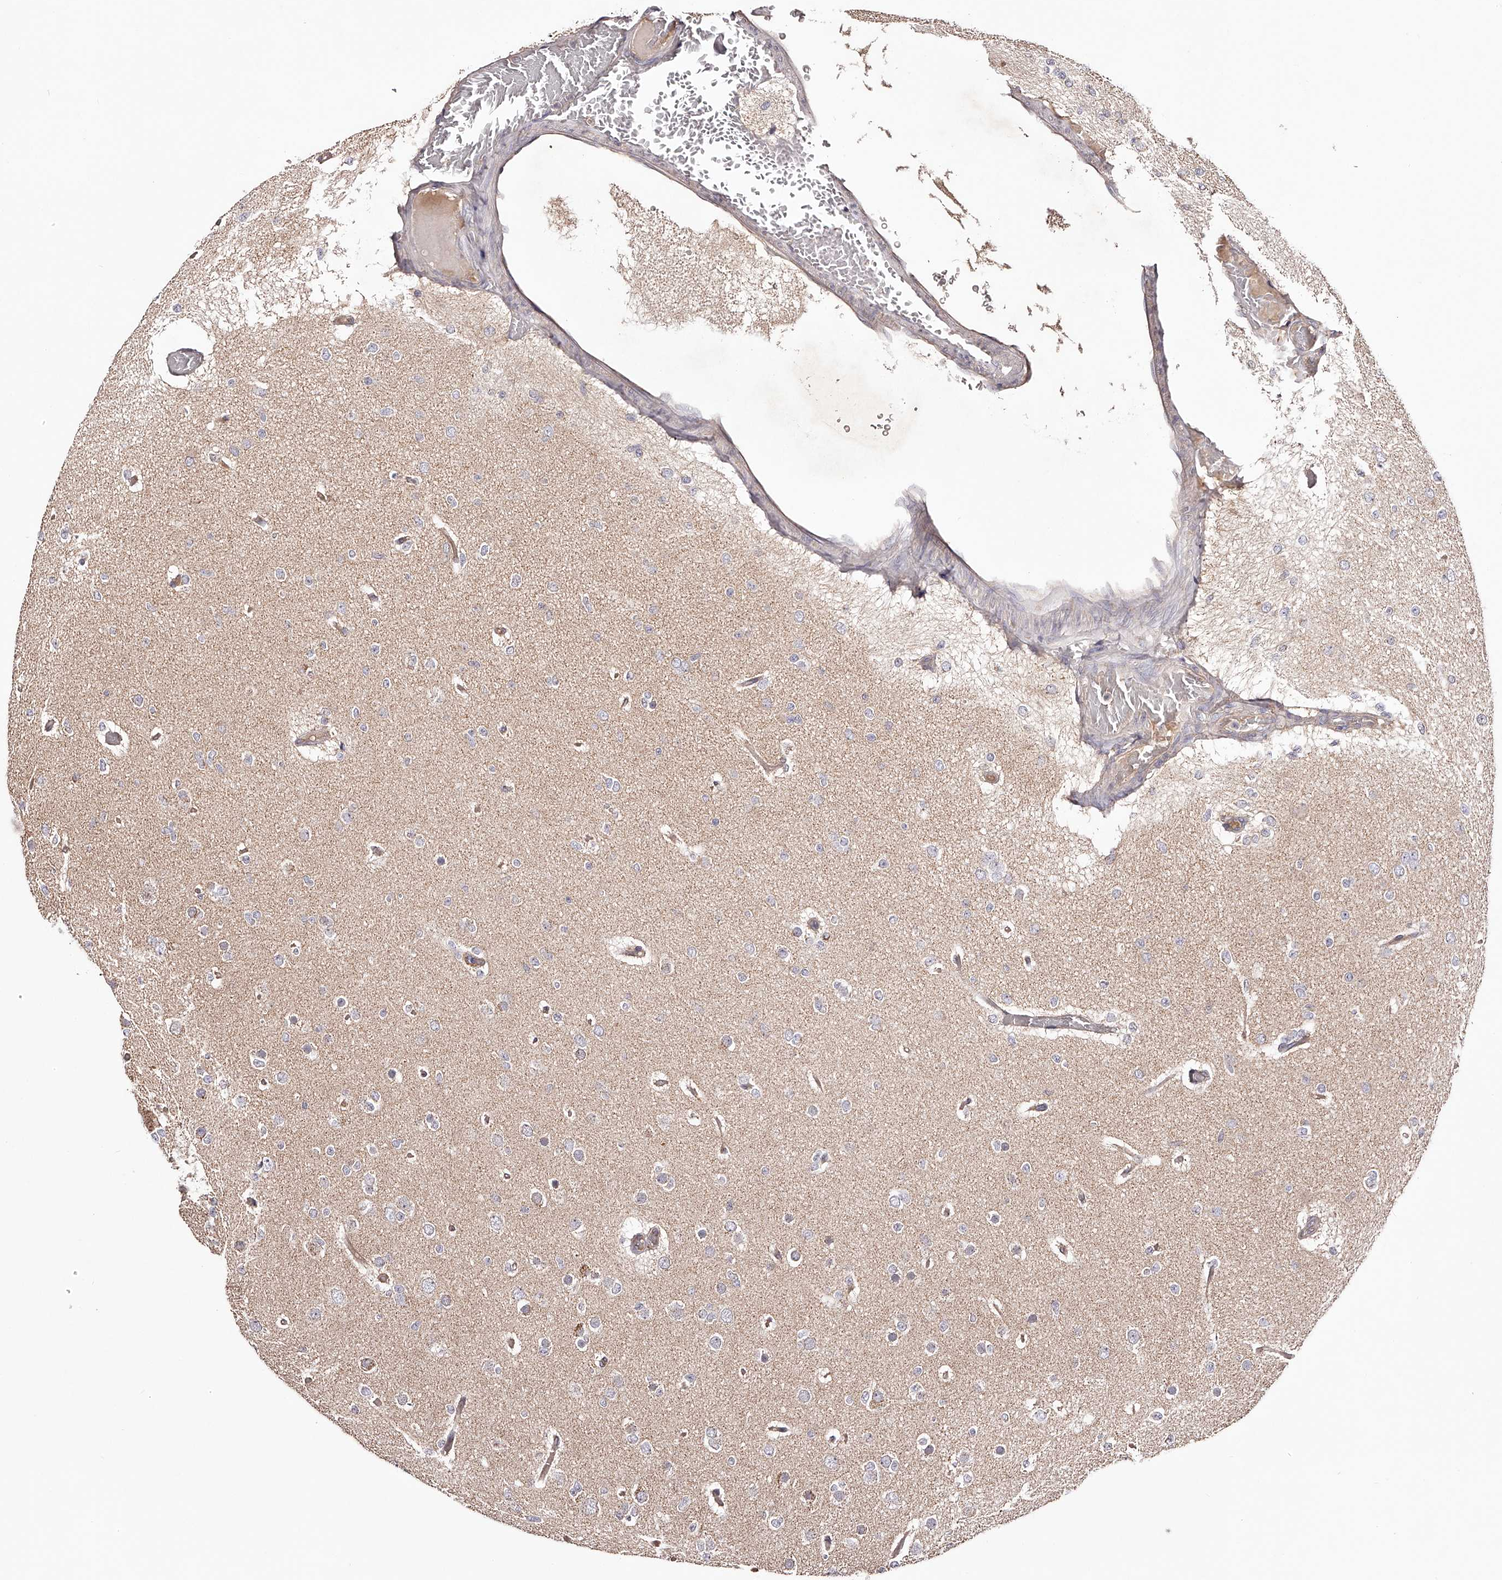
{"staining": {"intensity": "negative", "quantity": "none", "location": "none"}, "tissue": "glioma", "cell_type": "Tumor cells", "image_type": "cancer", "snomed": [{"axis": "morphology", "description": "Glioma, malignant, Low grade"}, {"axis": "topography", "description": "Brain"}], "caption": "Low-grade glioma (malignant) was stained to show a protein in brown. There is no significant staining in tumor cells. (DAB immunohistochemistry (IHC), high magnification).", "gene": "USP21", "patient": {"sex": "female", "age": 22}}